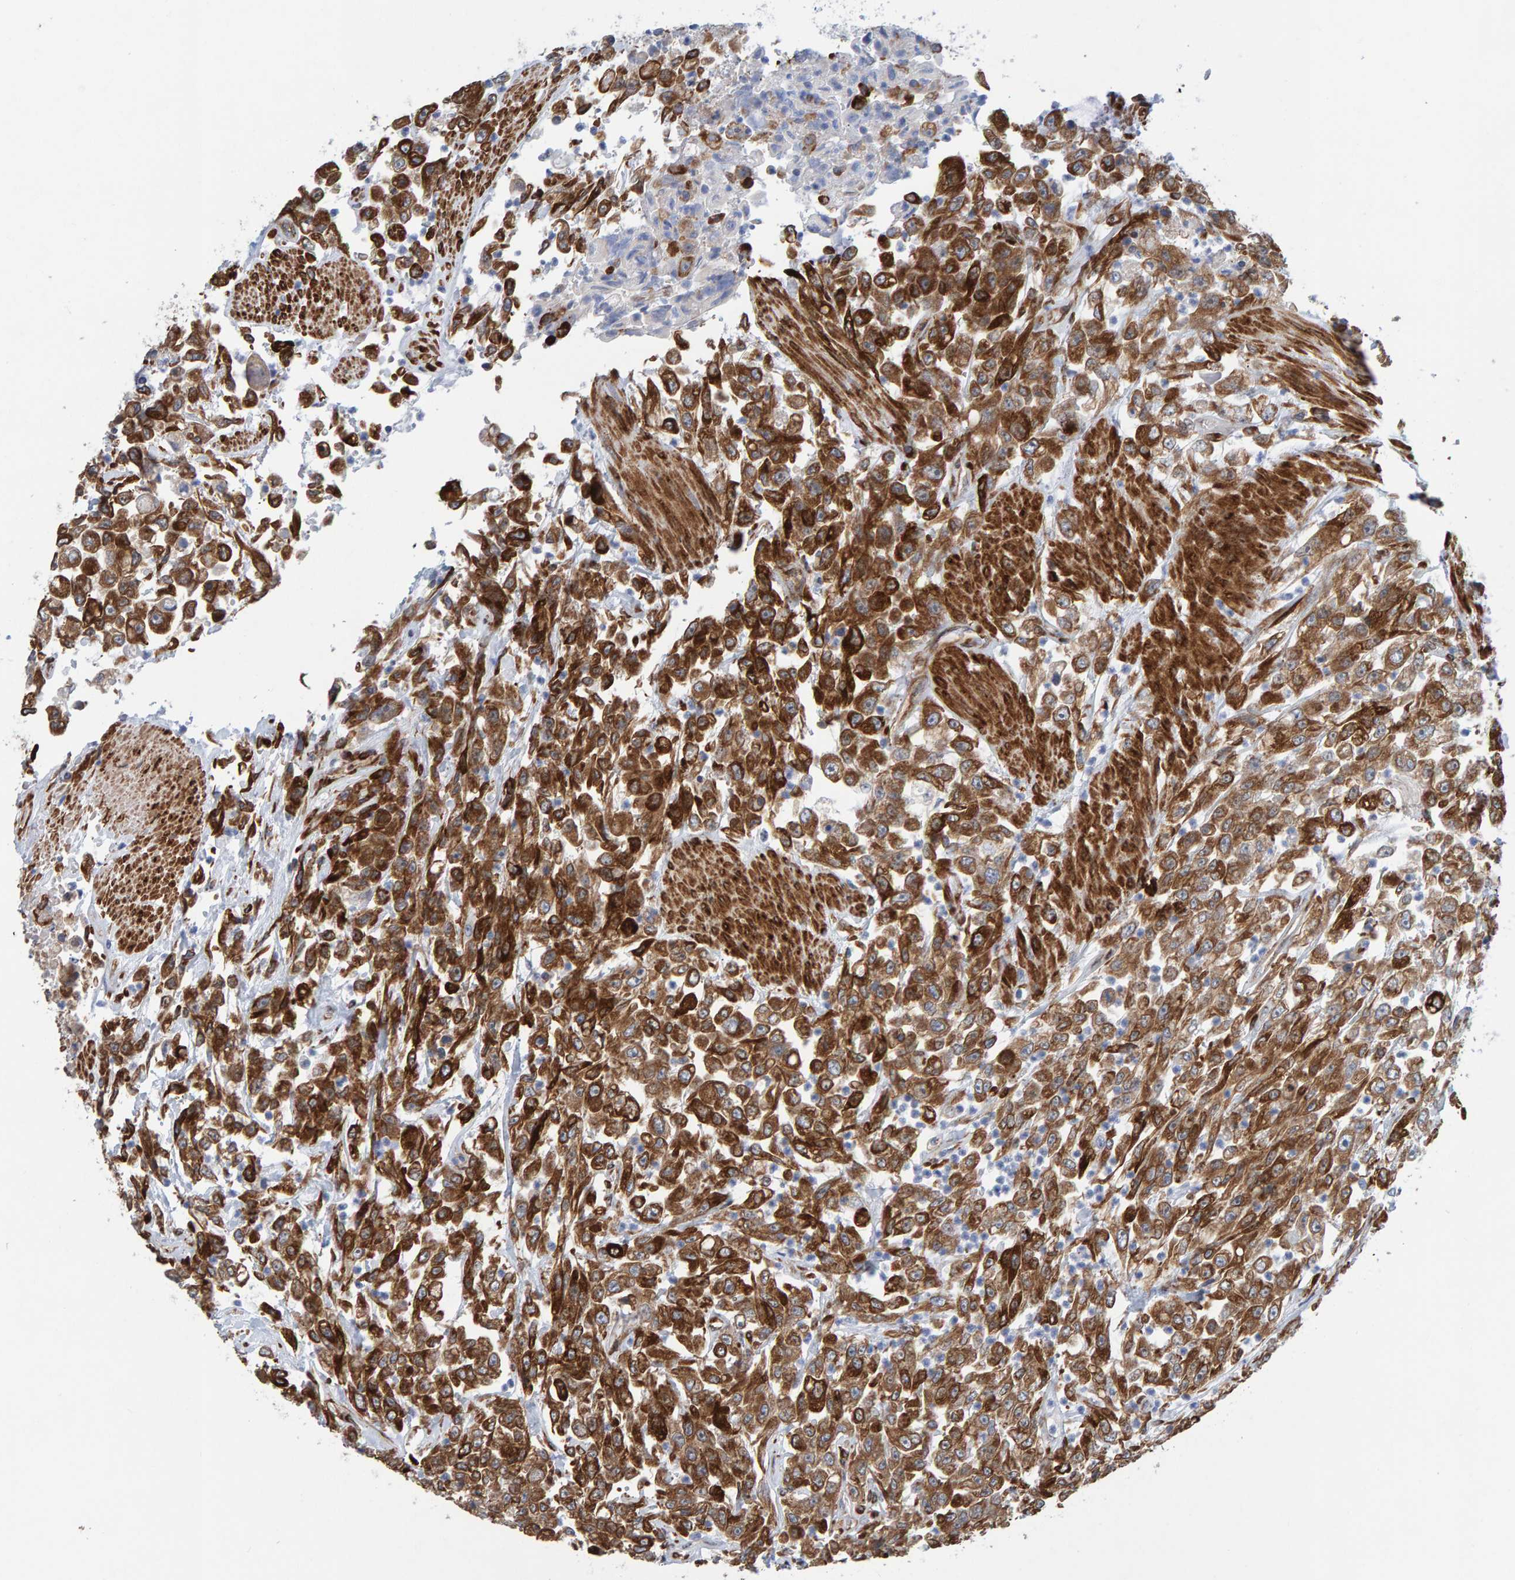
{"staining": {"intensity": "strong", "quantity": ">75%", "location": "cytoplasmic/membranous"}, "tissue": "urothelial cancer", "cell_type": "Tumor cells", "image_type": "cancer", "snomed": [{"axis": "morphology", "description": "Urothelial carcinoma, High grade"}, {"axis": "topography", "description": "Urinary bladder"}], "caption": "High-power microscopy captured an immunohistochemistry (IHC) photomicrograph of urothelial cancer, revealing strong cytoplasmic/membranous staining in approximately >75% of tumor cells.", "gene": "MMP16", "patient": {"sex": "male", "age": 46}}